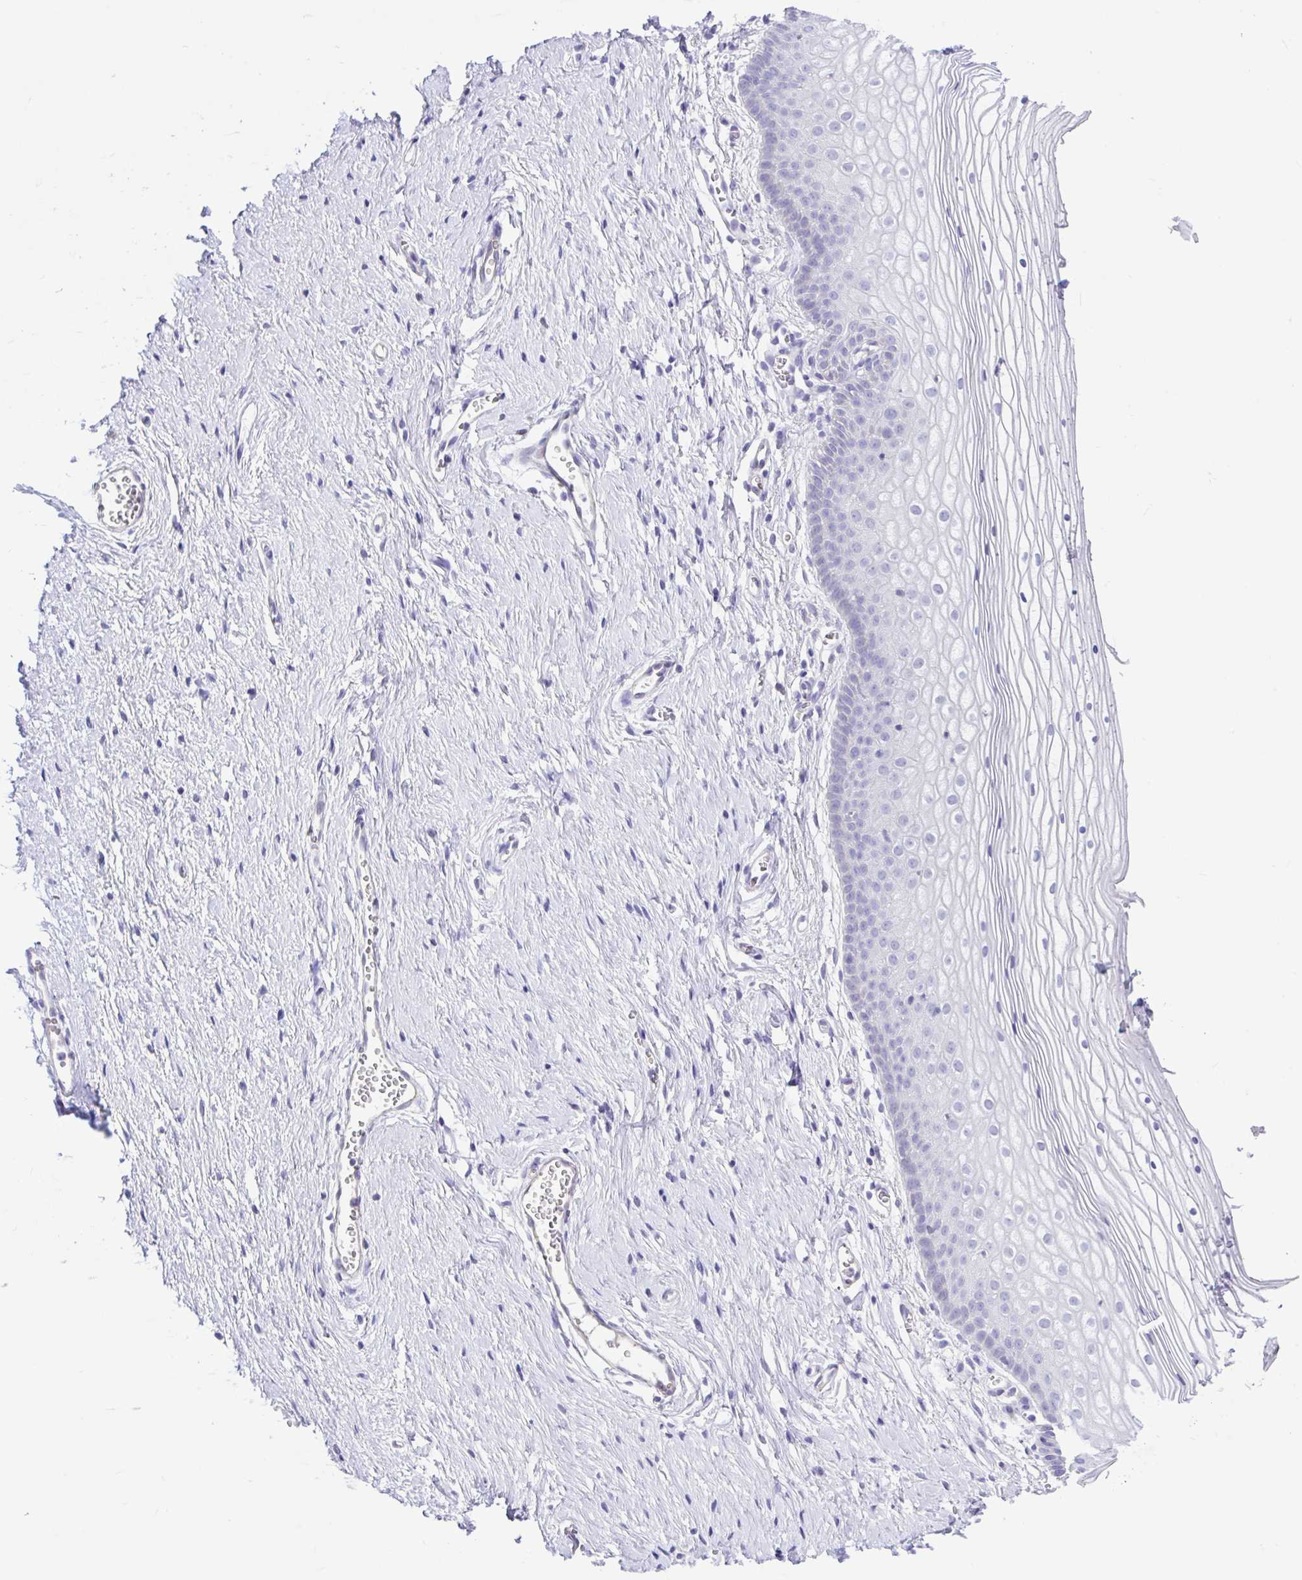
{"staining": {"intensity": "negative", "quantity": "none", "location": "none"}, "tissue": "vagina", "cell_type": "Squamous epithelial cells", "image_type": "normal", "snomed": [{"axis": "morphology", "description": "Normal tissue, NOS"}, {"axis": "topography", "description": "Vagina"}], "caption": "IHC micrograph of unremarkable vagina stained for a protein (brown), which displays no expression in squamous epithelial cells. Nuclei are stained in blue.", "gene": "ANO4", "patient": {"sex": "female", "age": 56}}